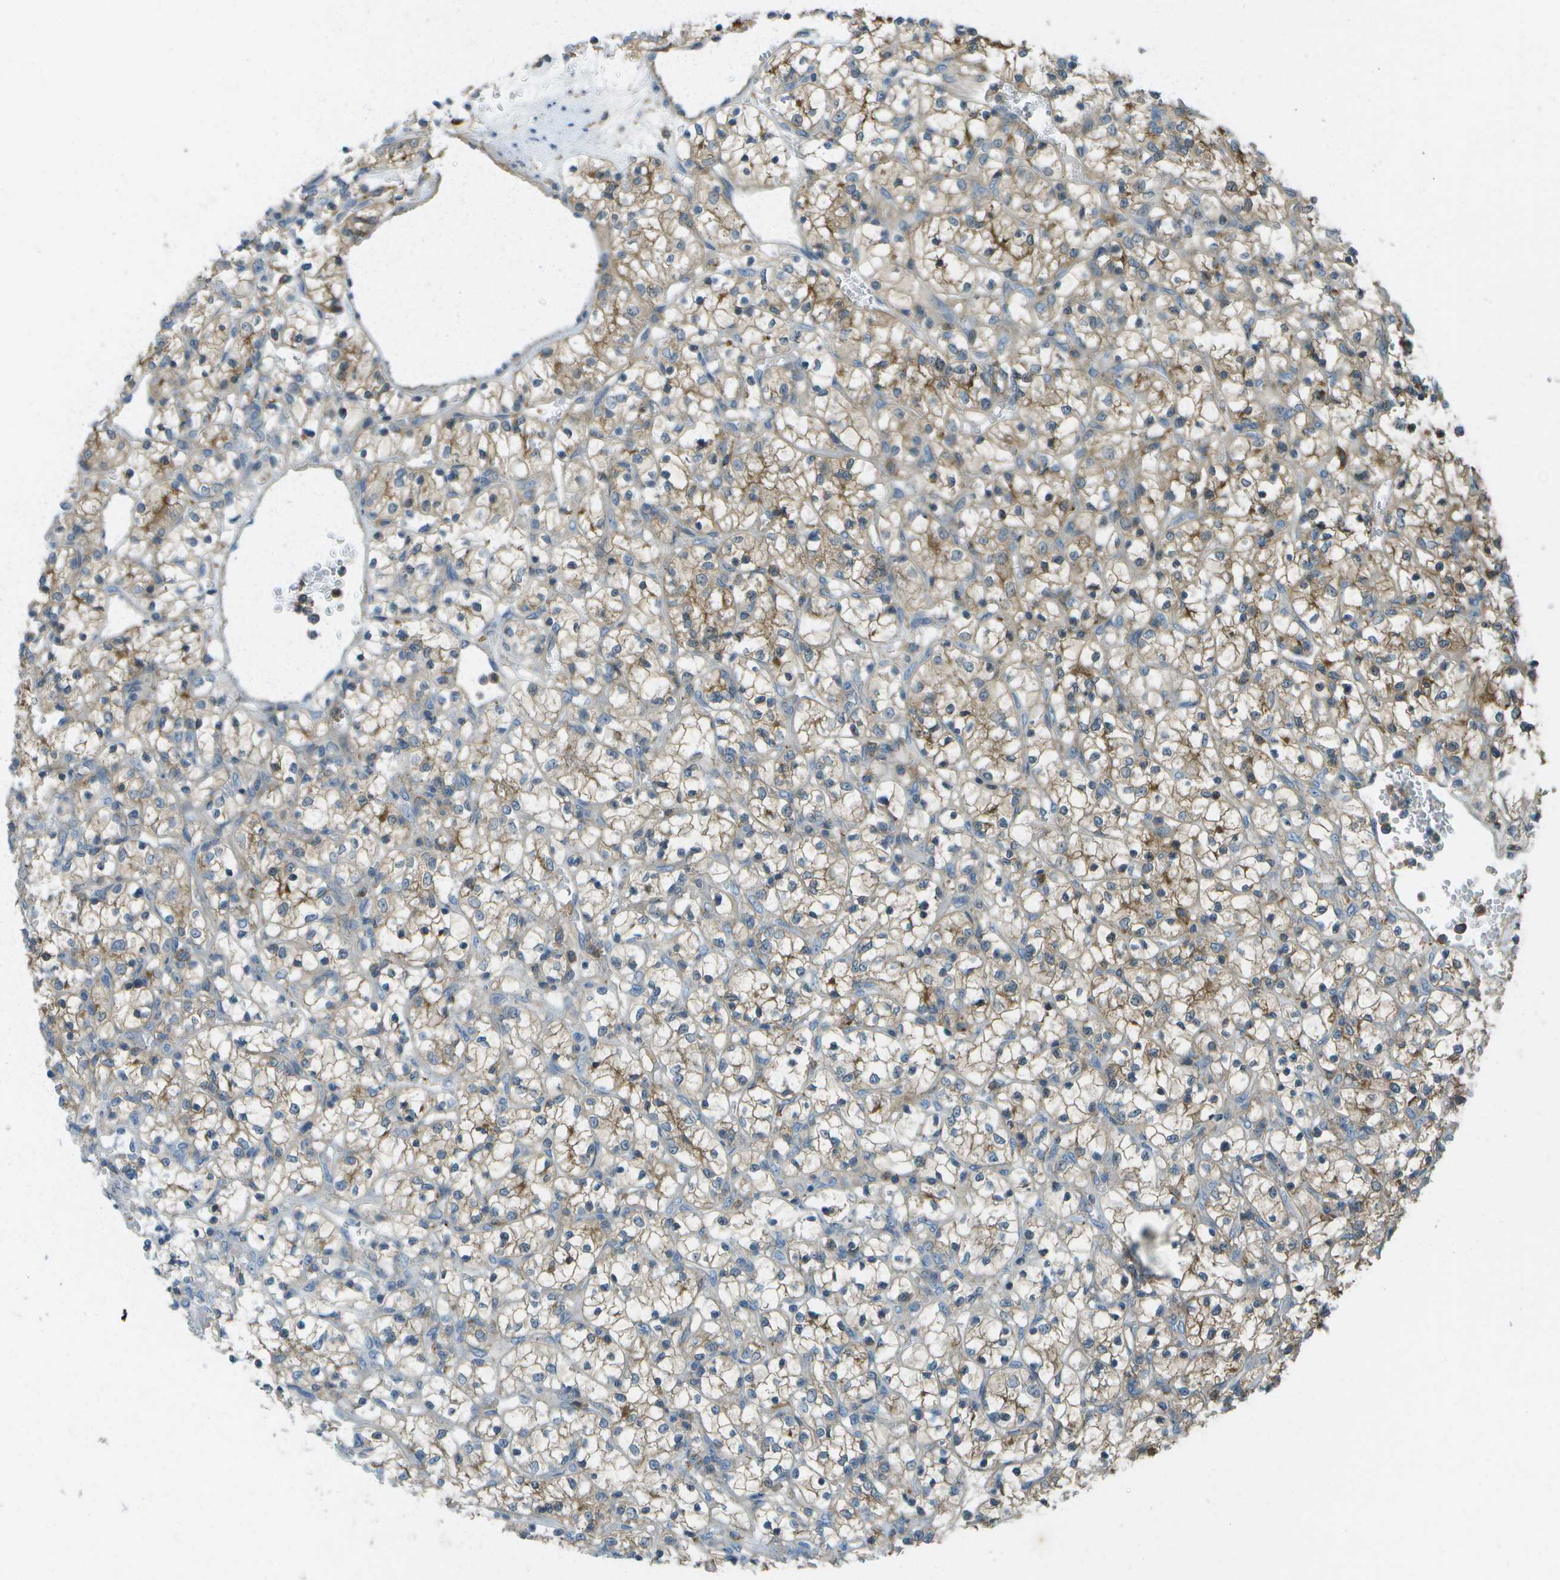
{"staining": {"intensity": "weak", "quantity": ">75%", "location": "cytoplasmic/membranous"}, "tissue": "renal cancer", "cell_type": "Tumor cells", "image_type": "cancer", "snomed": [{"axis": "morphology", "description": "Adenocarcinoma, NOS"}, {"axis": "topography", "description": "Kidney"}], "caption": "IHC micrograph of human adenocarcinoma (renal) stained for a protein (brown), which displays low levels of weak cytoplasmic/membranous expression in about >75% of tumor cells.", "gene": "LRRC66", "patient": {"sex": "female", "age": 69}}